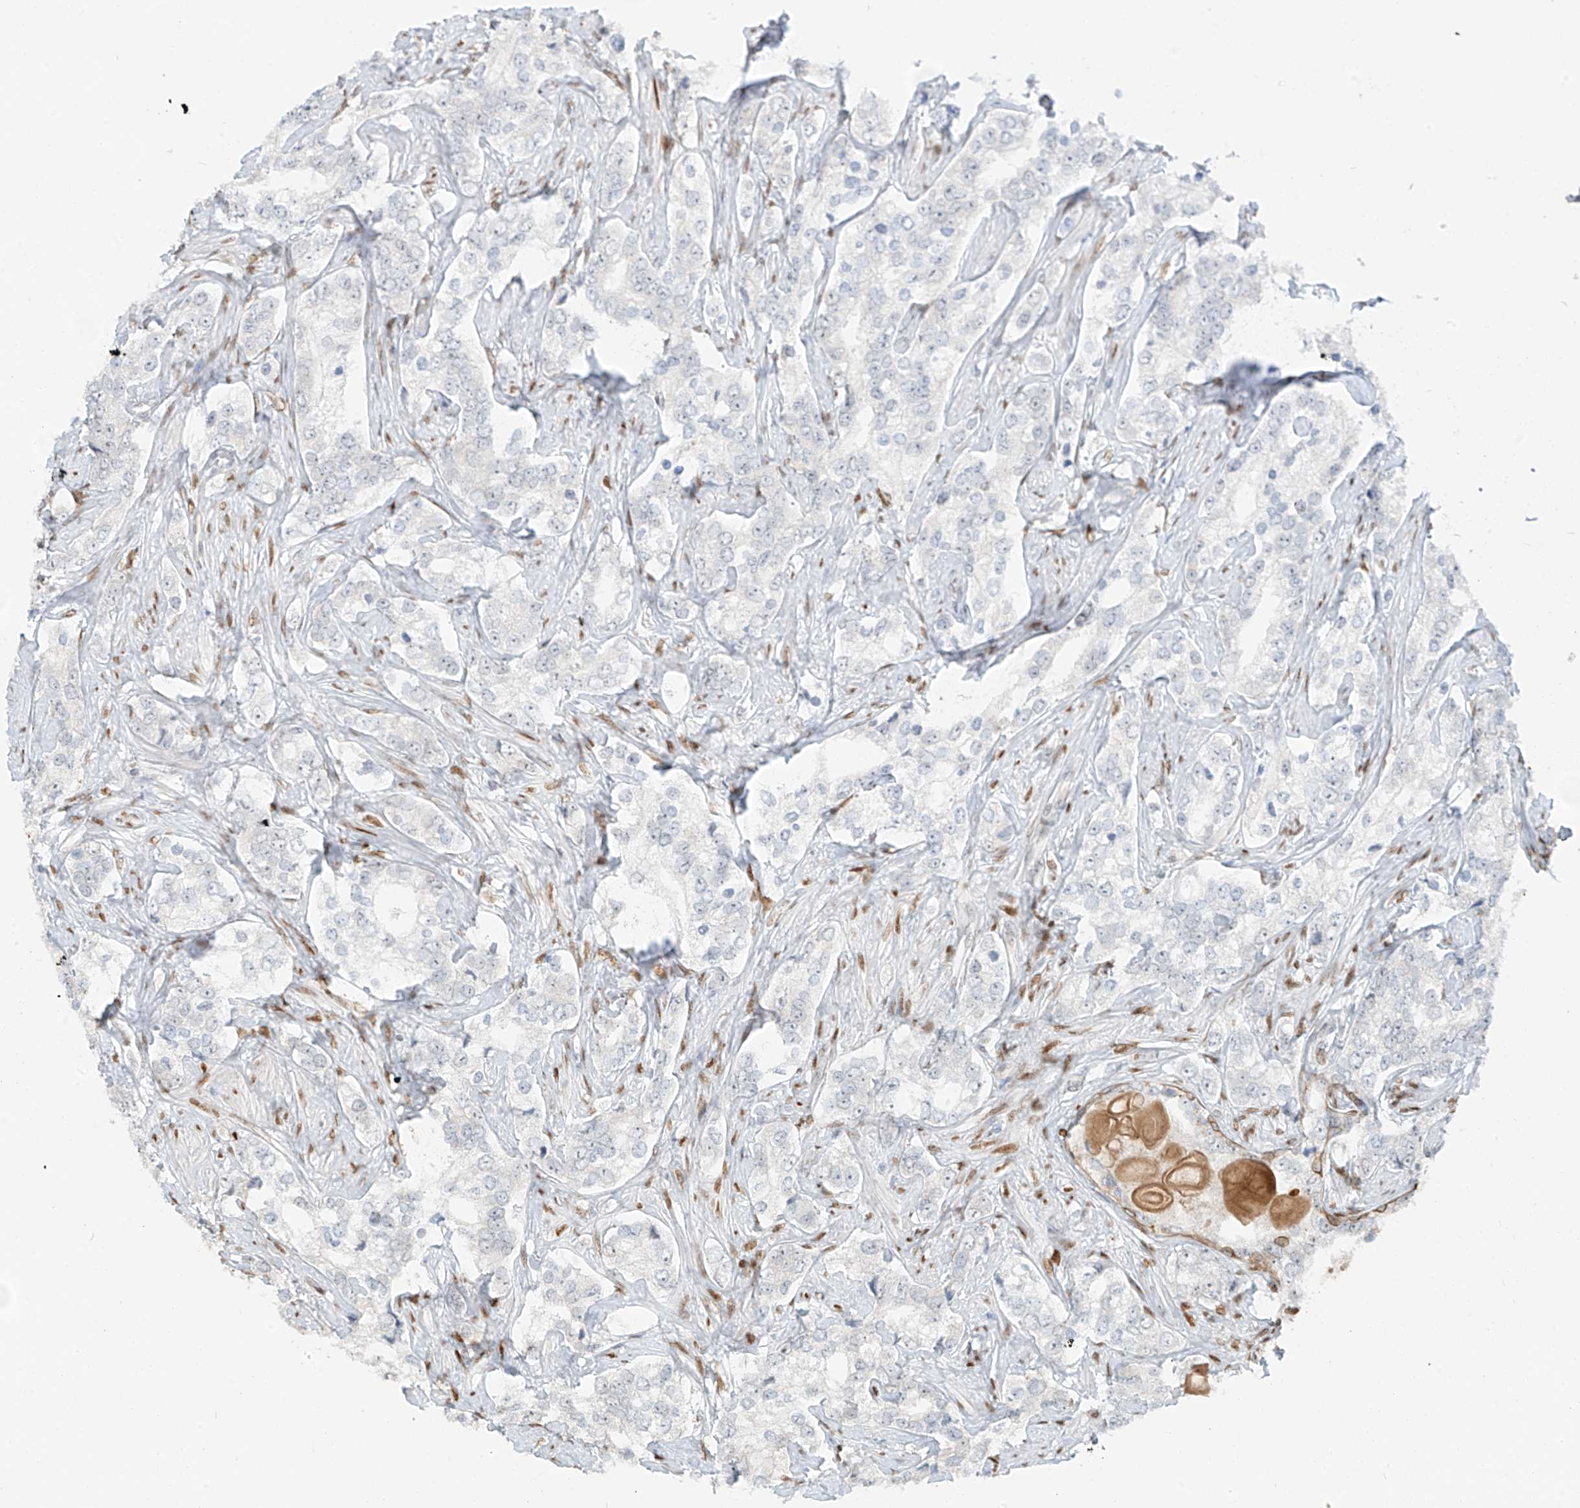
{"staining": {"intensity": "negative", "quantity": "none", "location": "none"}, "tissue": "prostate cancer", "cell_type": "Tumor cells", "image_type": "cancer", "snomed": [{"axis": "morphology", "description": "Adenocarcinoma, High grade"}, {"axis": "topography", "description": "Prostate"}], "caption": "Tumor cells are negative for brown protein staining in prostate cancer (high-grade adenocarcinoma).", "gene": "ZNF774", "patient": {"sex": "male", "age": 66}}